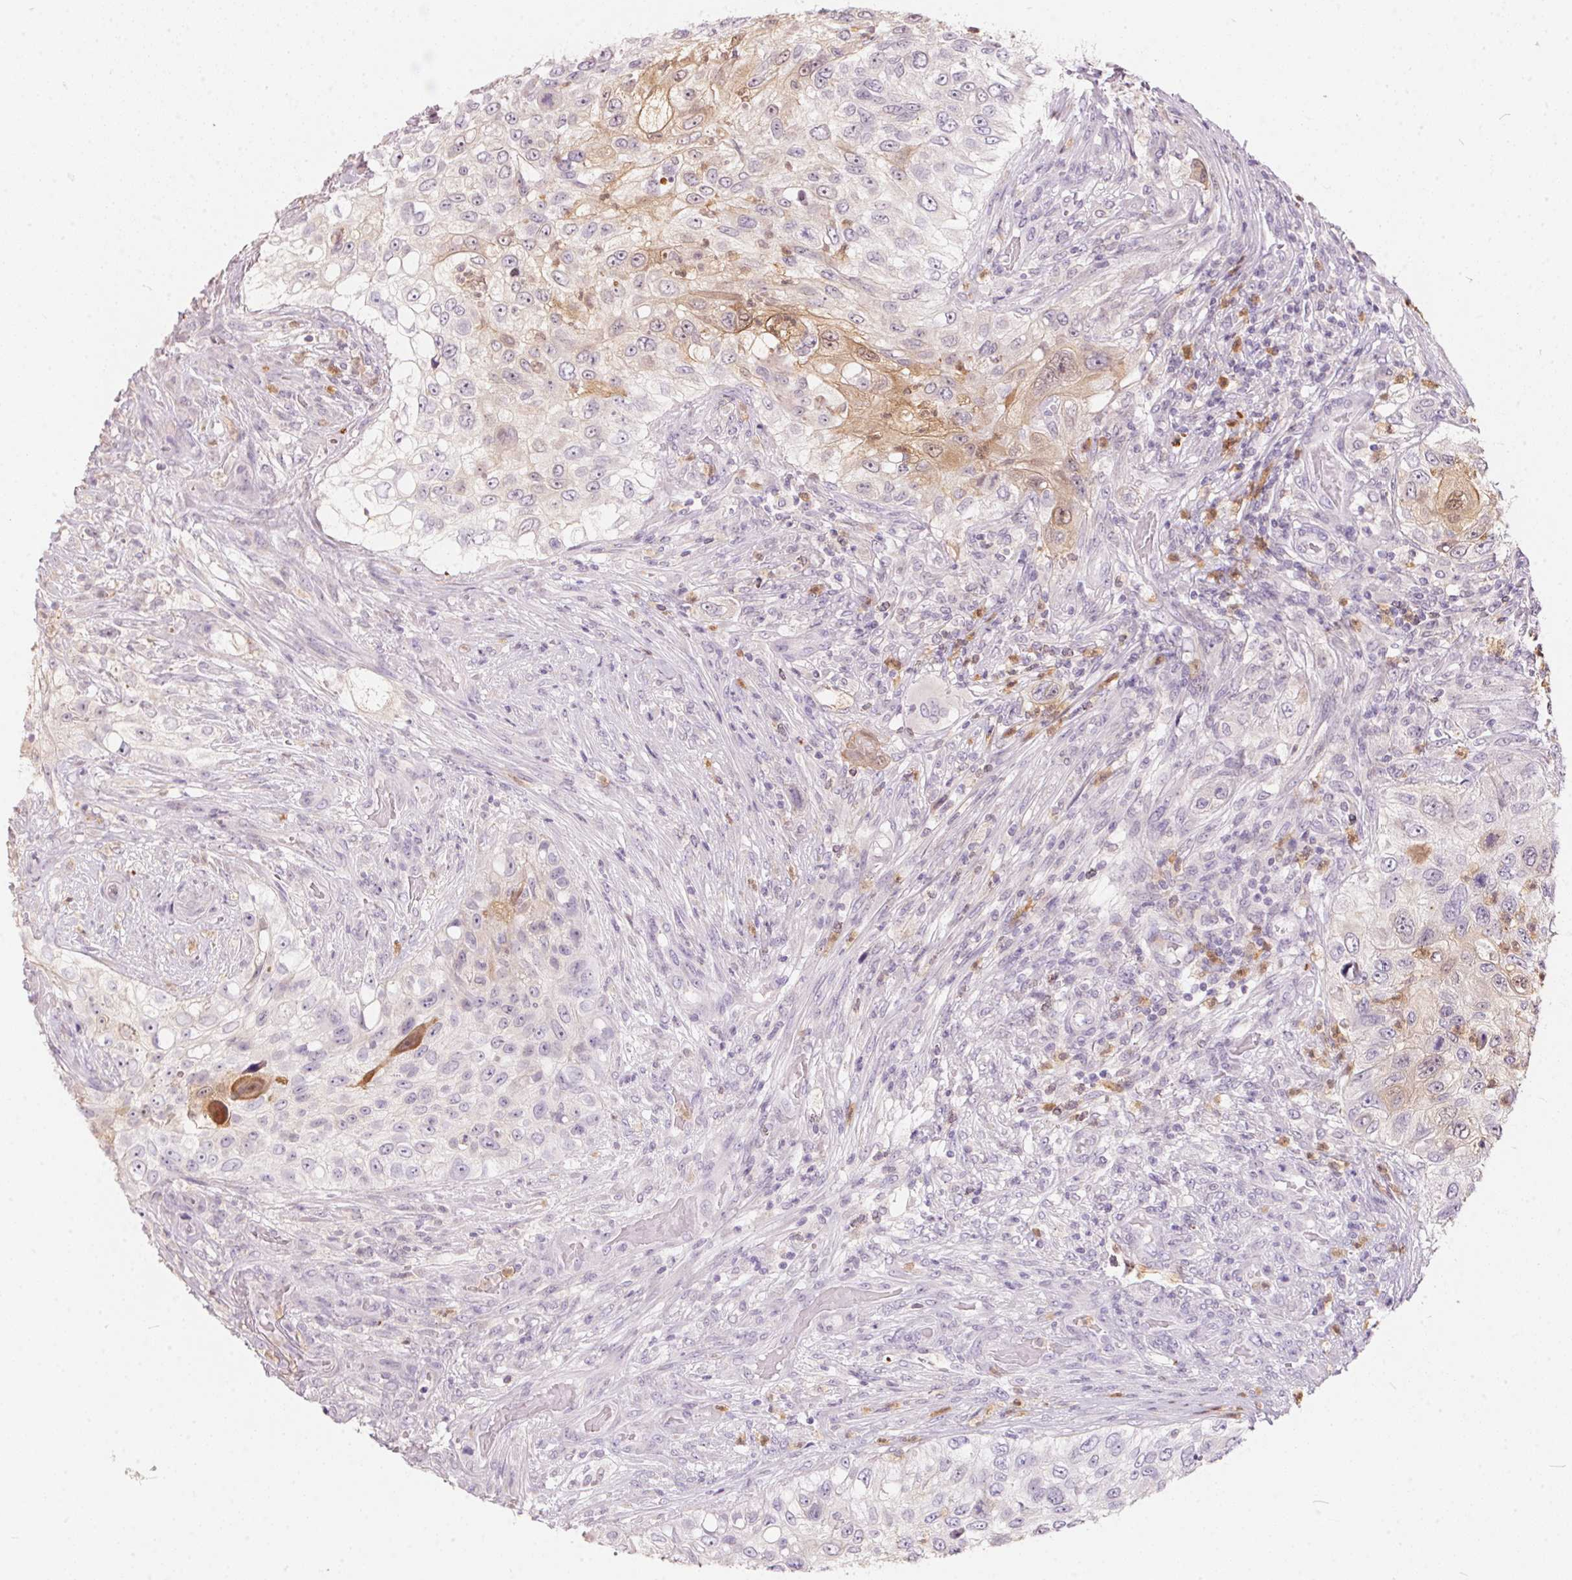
{"staining": {"intensity": "weak", "quantity": "<25%", "location": "cytoplasmic/membranous,nuclear"}, "tissue": "urothelial cancer", "cell_type": "Tumor cells", "image_type": "cancer", "snomed": [{"axis": "morphology", "description": "Urothelial carcinoma, High grade"}, {"axis": "topography", "description": "Urinary bladder"}], "caption": "IHC micrograph of neoplastic tissue: human high-grade urothelial carcinoma stained with DAB (3,3'-diaminobenzidine) reveals no significant protein staining in tumor cells.", "gene": "SERPINB1", "patient": {"sex": "female", "age": 60}}